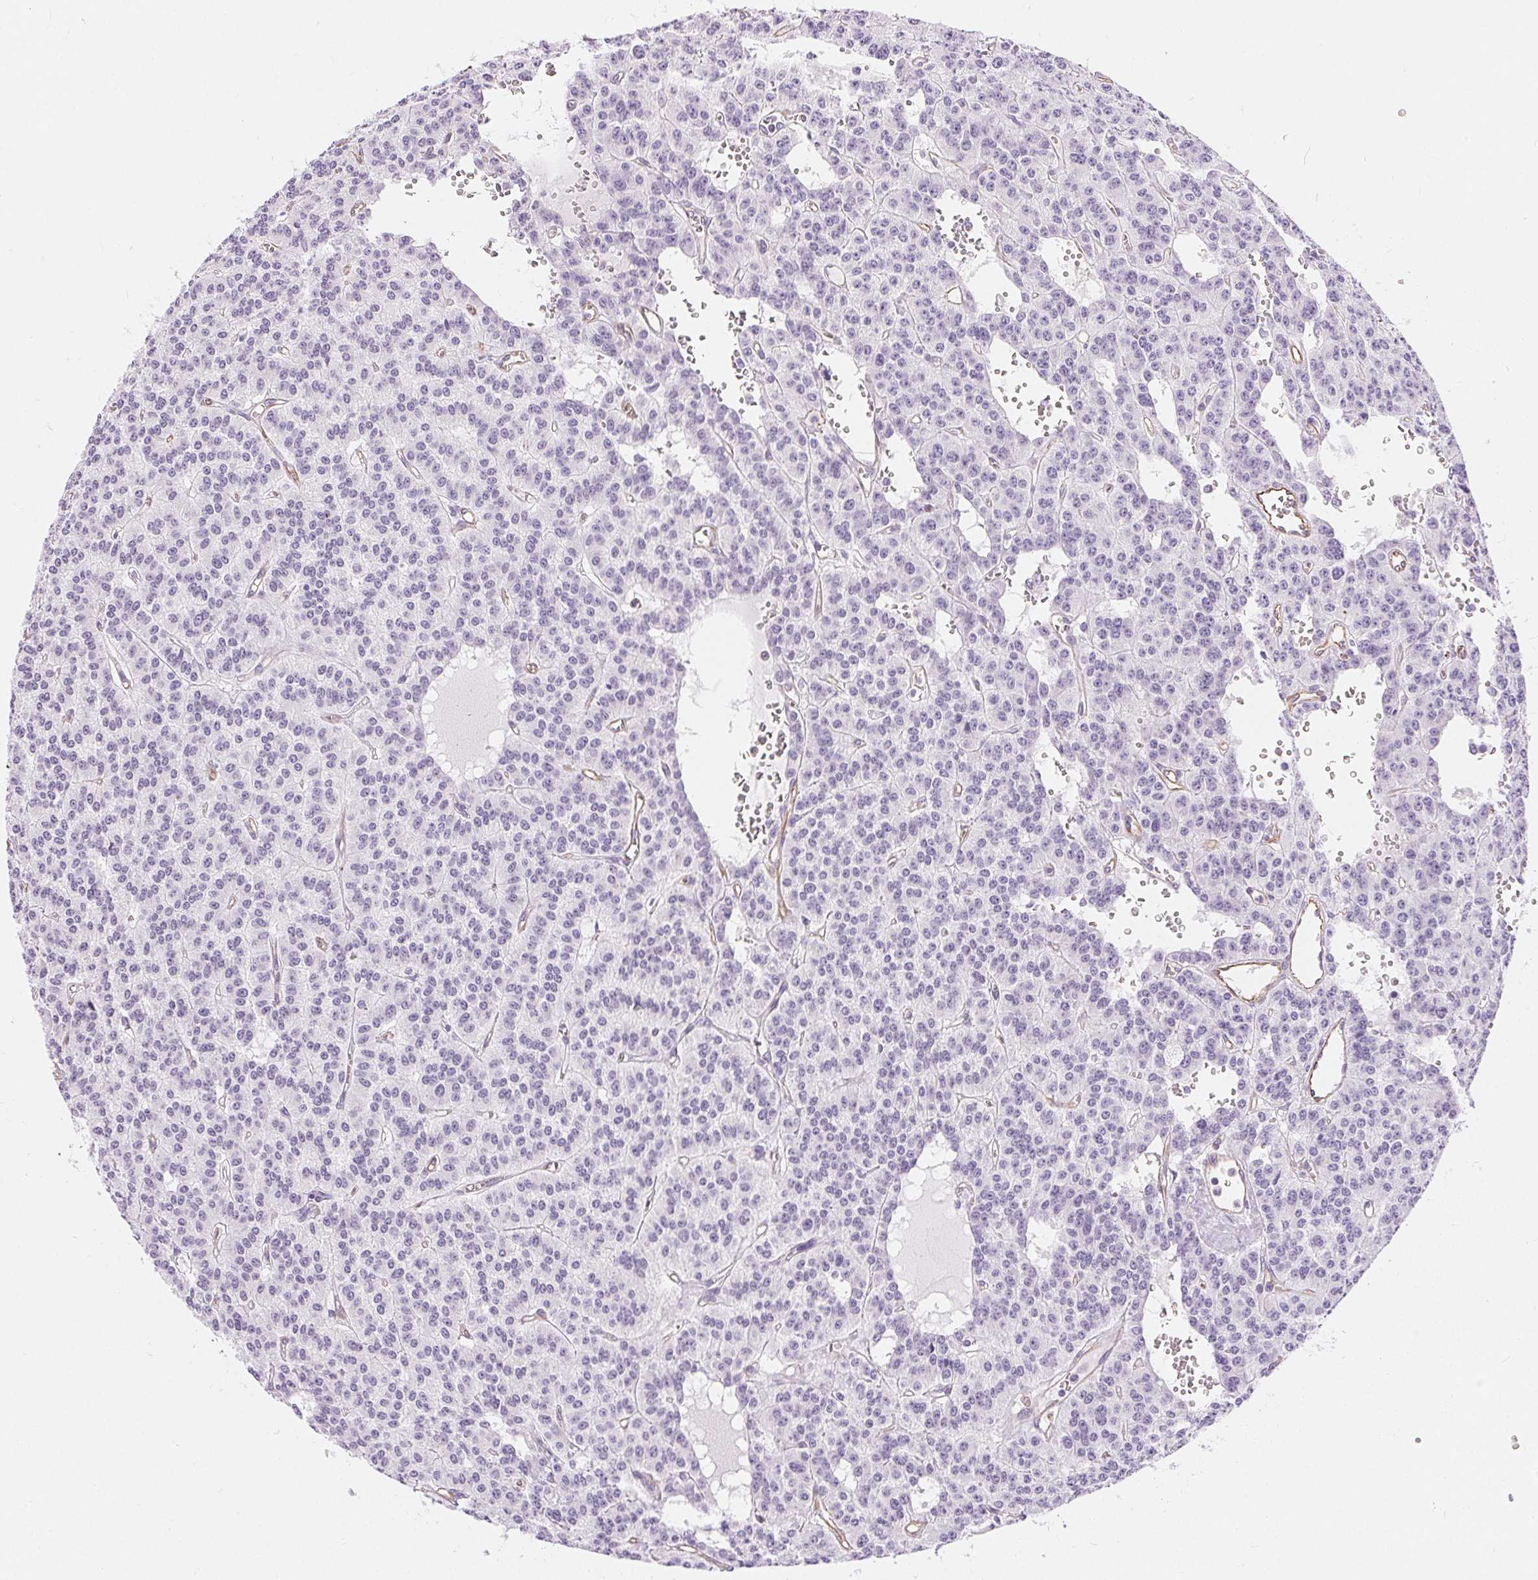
{"staining": {"intensity": "negative", "quantity": "none", "location": "none"}, "tissue": "carcinoid", "cell_type": "Tumor cells", "image_type": "cancer", "snomed": [{"axis": "morphology", "description": "Carcinoid, malignant, NOS"}, {"axis": "topography", "description": "Lung"}], "caption": "There is no significant expression in tumor cells of malignant carcinoid.", "gene": "GFAP", "patient": {"sex": "female", "age": 71}}